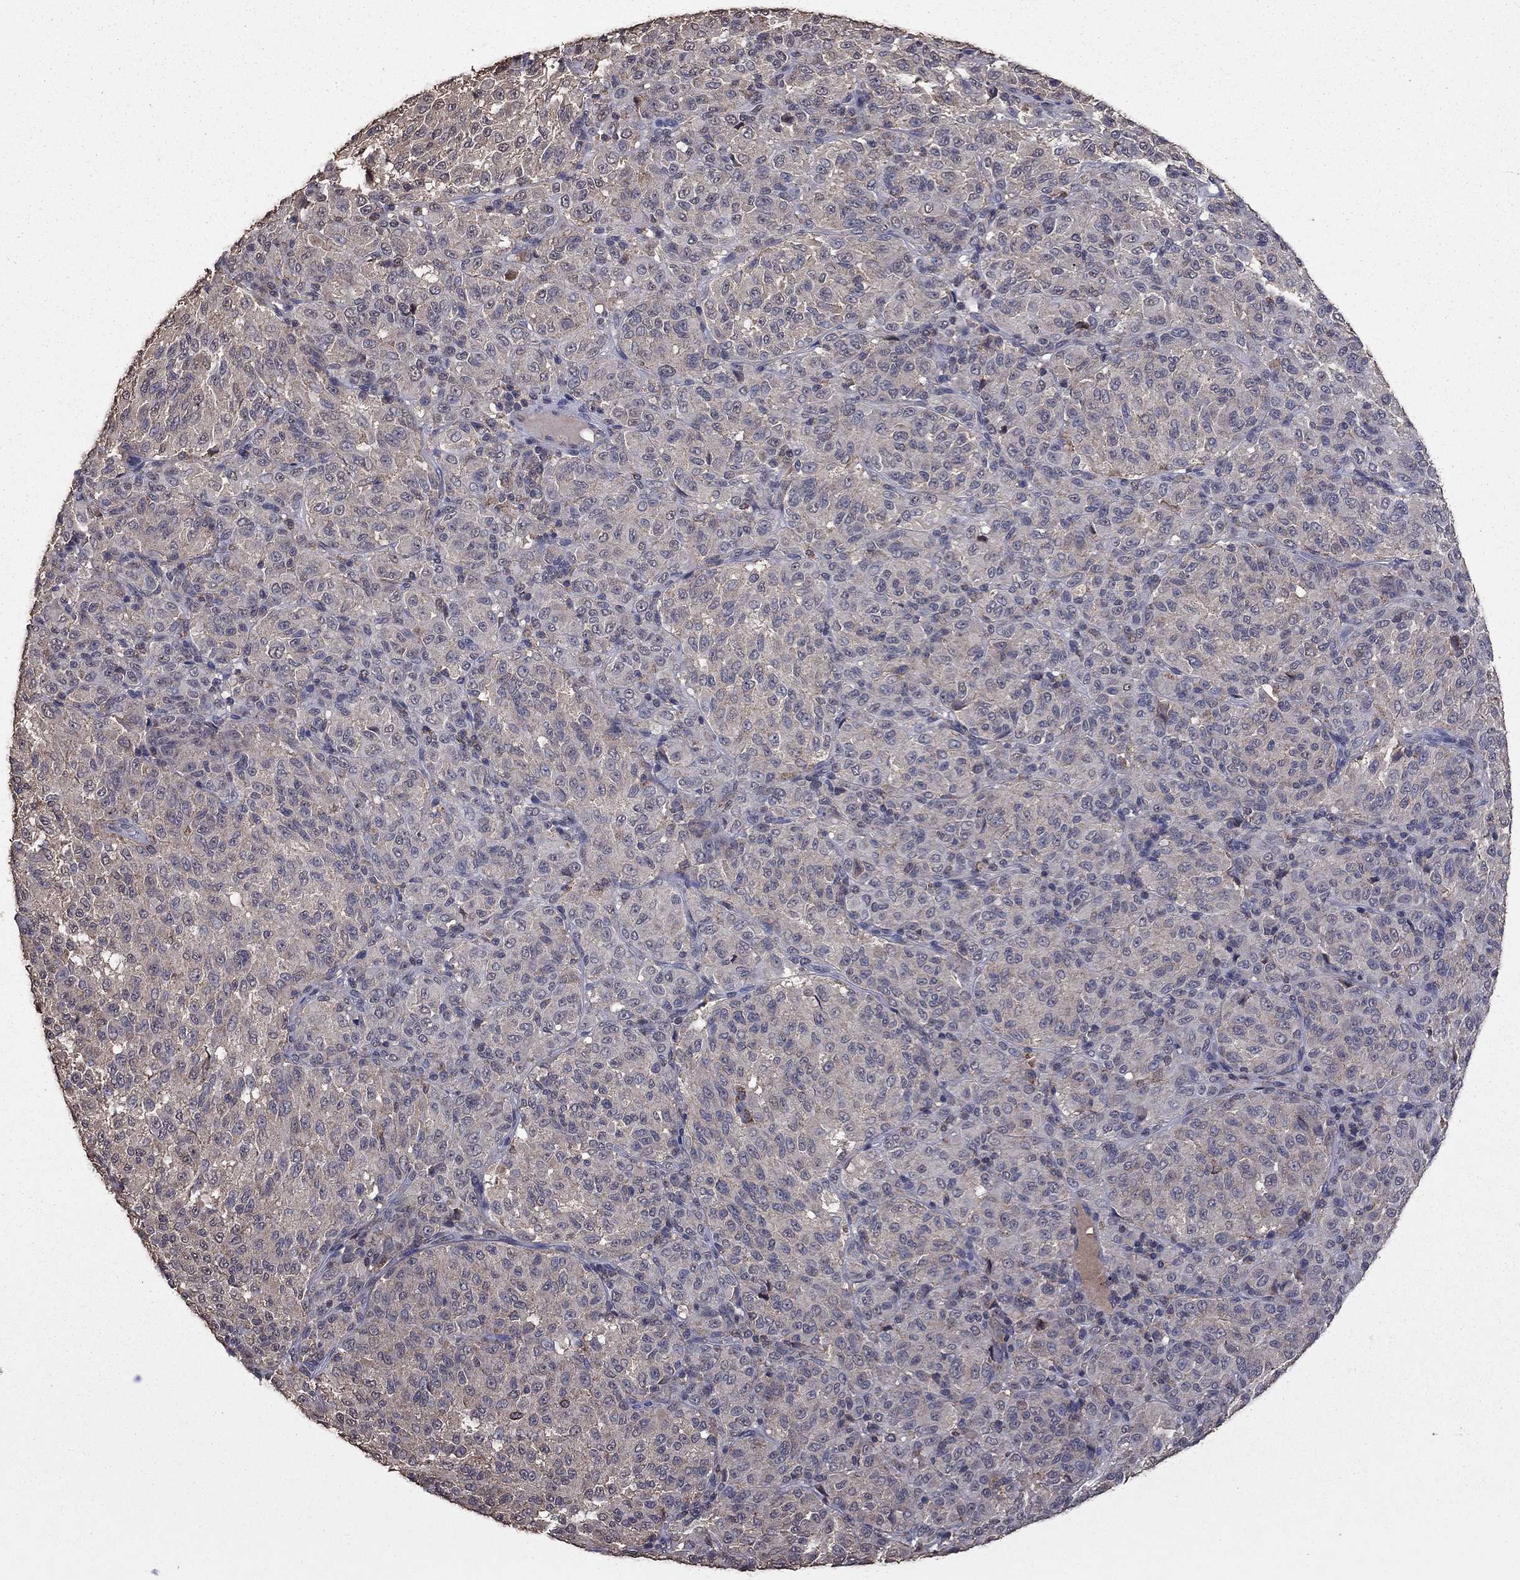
{"staining": {"intensity": "negative", "quantity": "none", "location": "none"}, "tissue": "melanoma", "cell_type": "Tumor cells", "image_type": "cancer", "snomed": [{"axis": "morphology", "description": "Malignant melanoma, Metastatic site"}, {"axis": "topography", "description": "Brain"}], "caption": "Immunohistochemical staining of melanoma reveals no significant positivity in tumor cells.", "gene": "SERPINA5", "patient": {"sex": "female", "age": 56}}